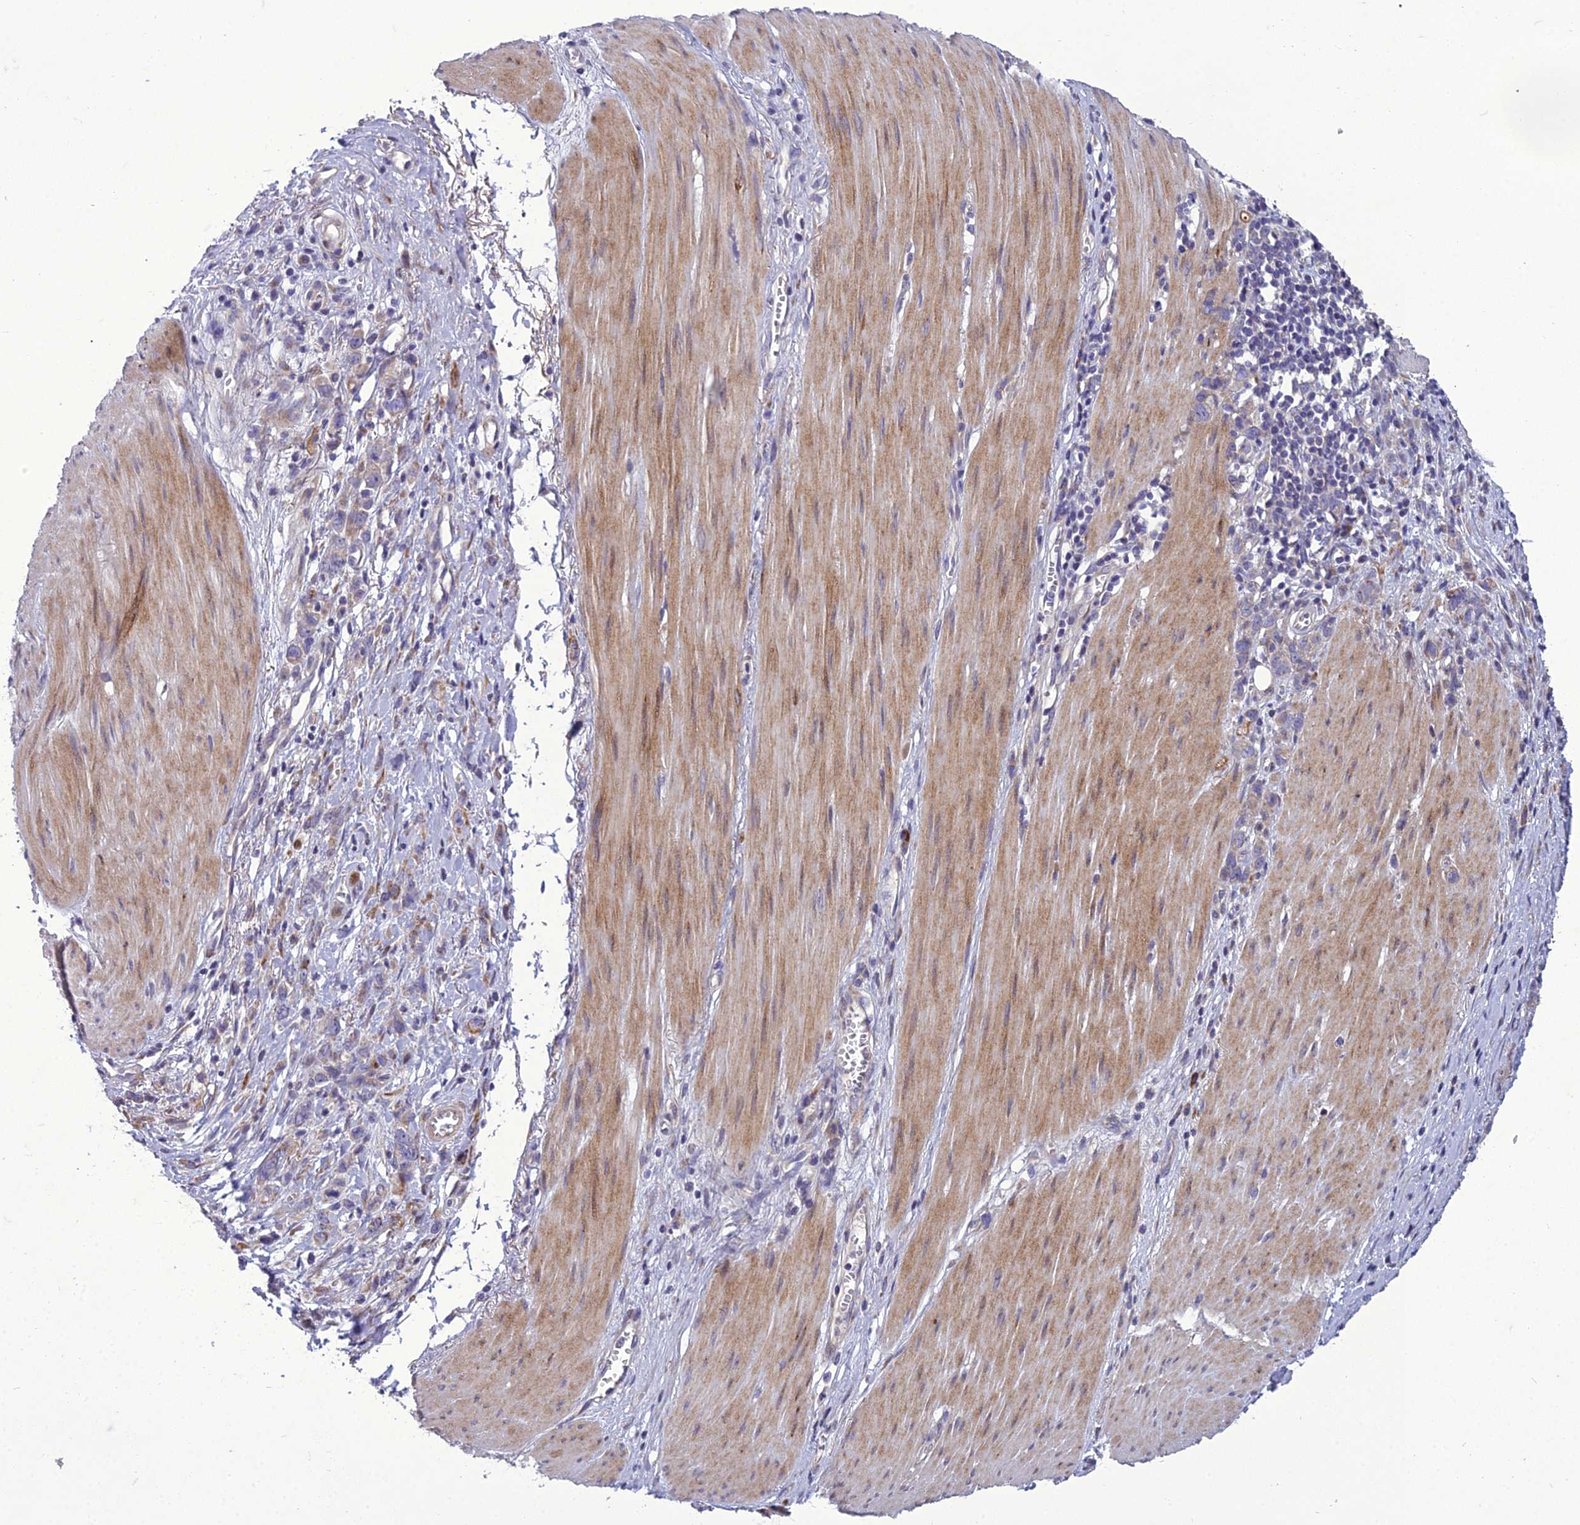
{"staining": {"intensity": "weak", "quantity": "<25%", "location": "cytoplasmic/membranous"}, "tissue": "stomach cancer", "cell_type": "Tumor cells", "image_type": "cancer", "snomed": [{"axis": "morphology", "description": "Adenocarcinoma, NOS"}, {"axis": "topography", "description": "Stomach"}], "caption": "This photomicrograph is of stomach cancer (adenocarcinoma) stained with immunohistochemistry to label a protein in brown with the nuclei are counter-stained blue. There is no expression in tumor cells. Nuclei are stained in blue.", "gene": "ADIPOR2", "patient": {"sex": "female", "age": 76}}